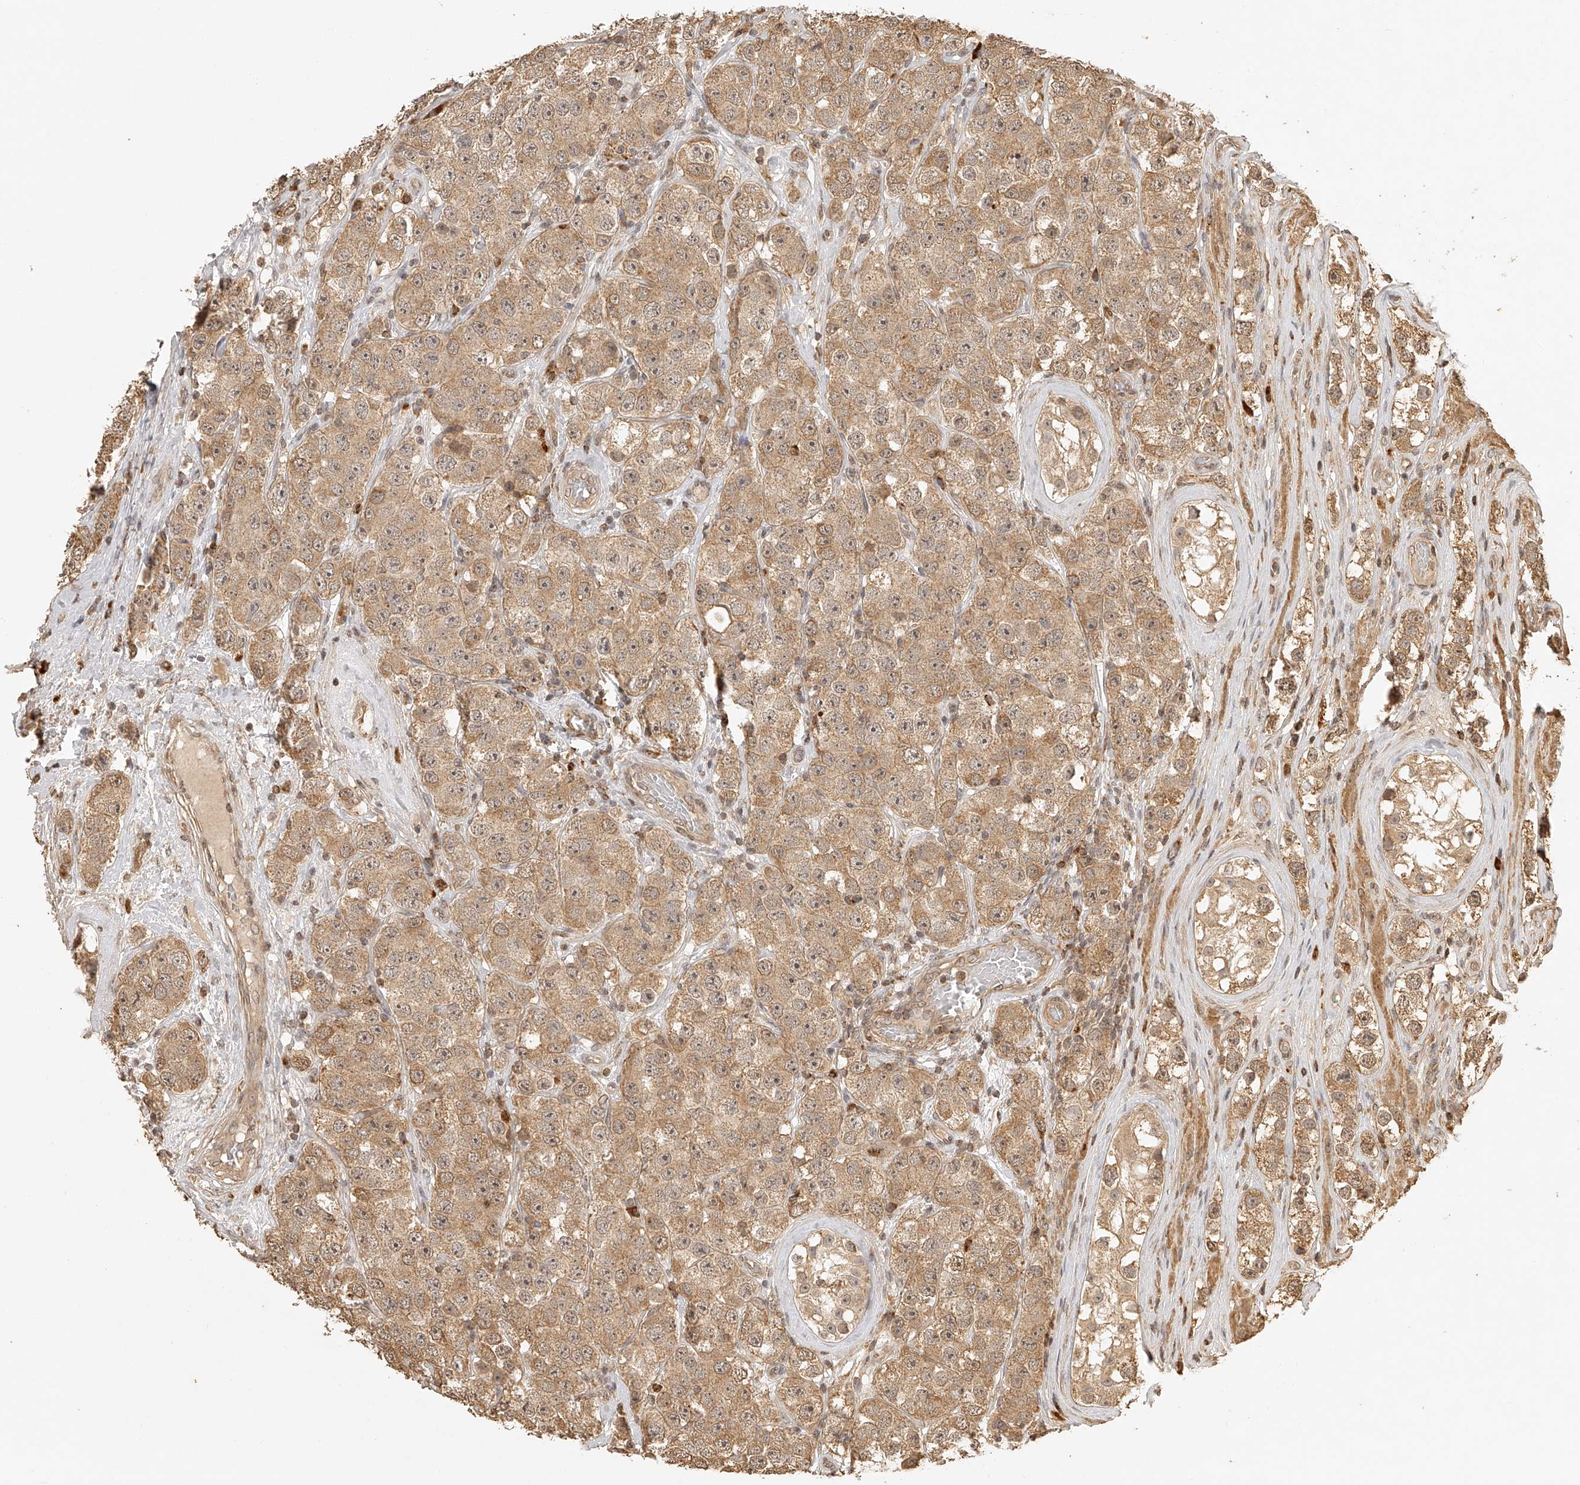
{"staining": {"intensity": "moderate", "quantity": ">75%", "location": "cytoplasmic/membranous"}, "tissue": "testis cancer", "cell_type": "Tumor cells", "image_type": "cancer", "snomed": [{"axis": "morphology", "description": "Seminoma, NOS"}, {"axis": "topography", "description": "Testis"}], "caption": "Moderate cytoplasmic/membranous staining for a protein is identified in approximately >75% of tumor cells of testis cancer (seminoma) using immunohistochemistry (IHC).", "gene": "BCL2L11", "patient": {"sex": "male", "age": 28}}